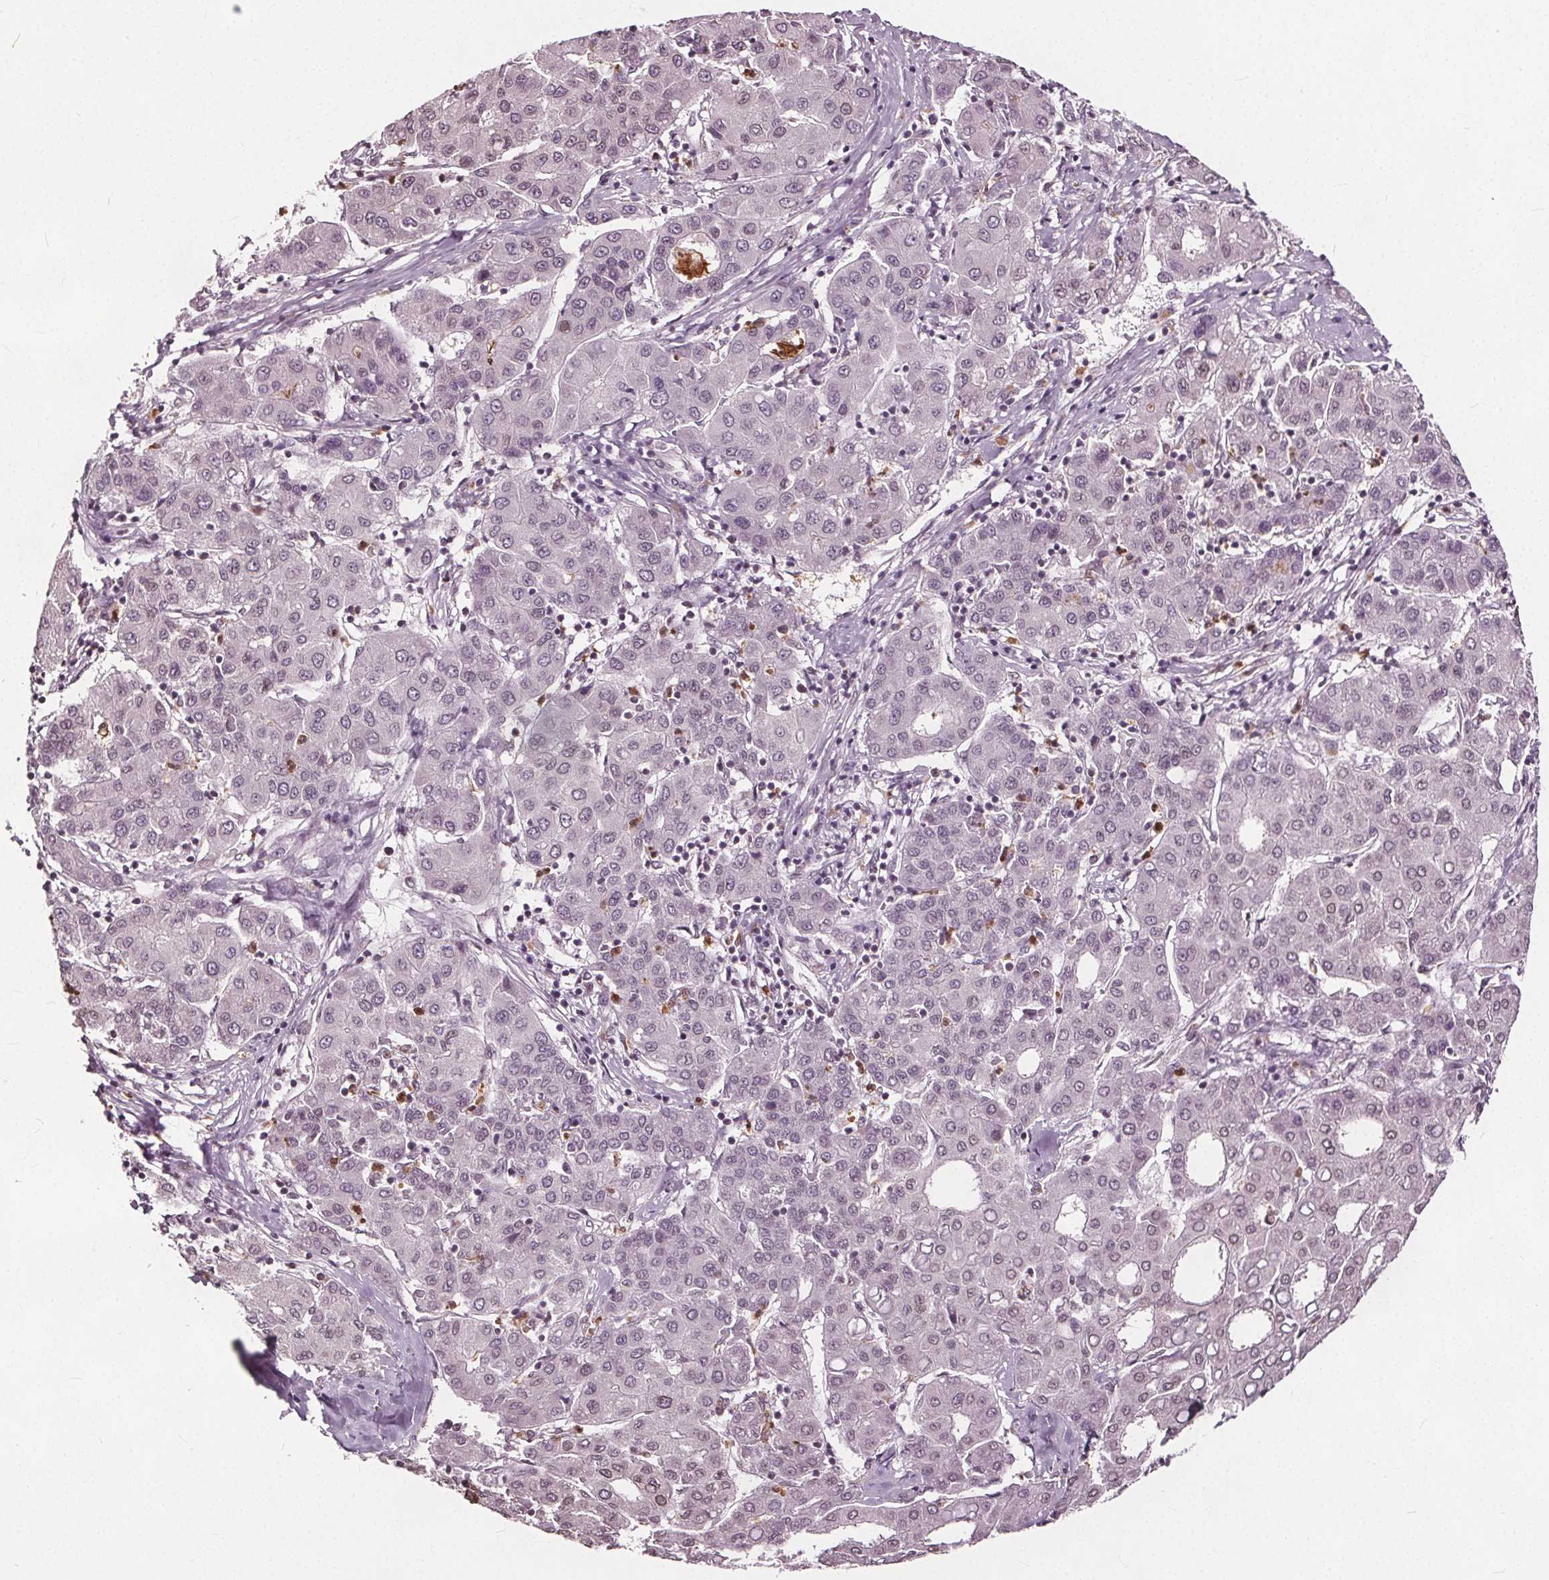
{"staining": {"intensity": "negative", "quantity": "none", "location": "none"}, "tissue": "liver cancer", "cell_type": "Tumor cells", "image_type": "cancer", "snomed": [{"axis": "morphology", "description": "Carcinoma, Hepatocellular, NOS"}, {"axis": "topography", "description": "Liver"}], "caption": "Immunohistochemistry image of neoplastic tissue: human liver hepatocellular carcinoma stained with DAB (3,3'-diaminobenzidine) shows no significant protein expression in tumor cells.", "gene": "TTC39C", "patient": {"sex": "male", "age": 65}}